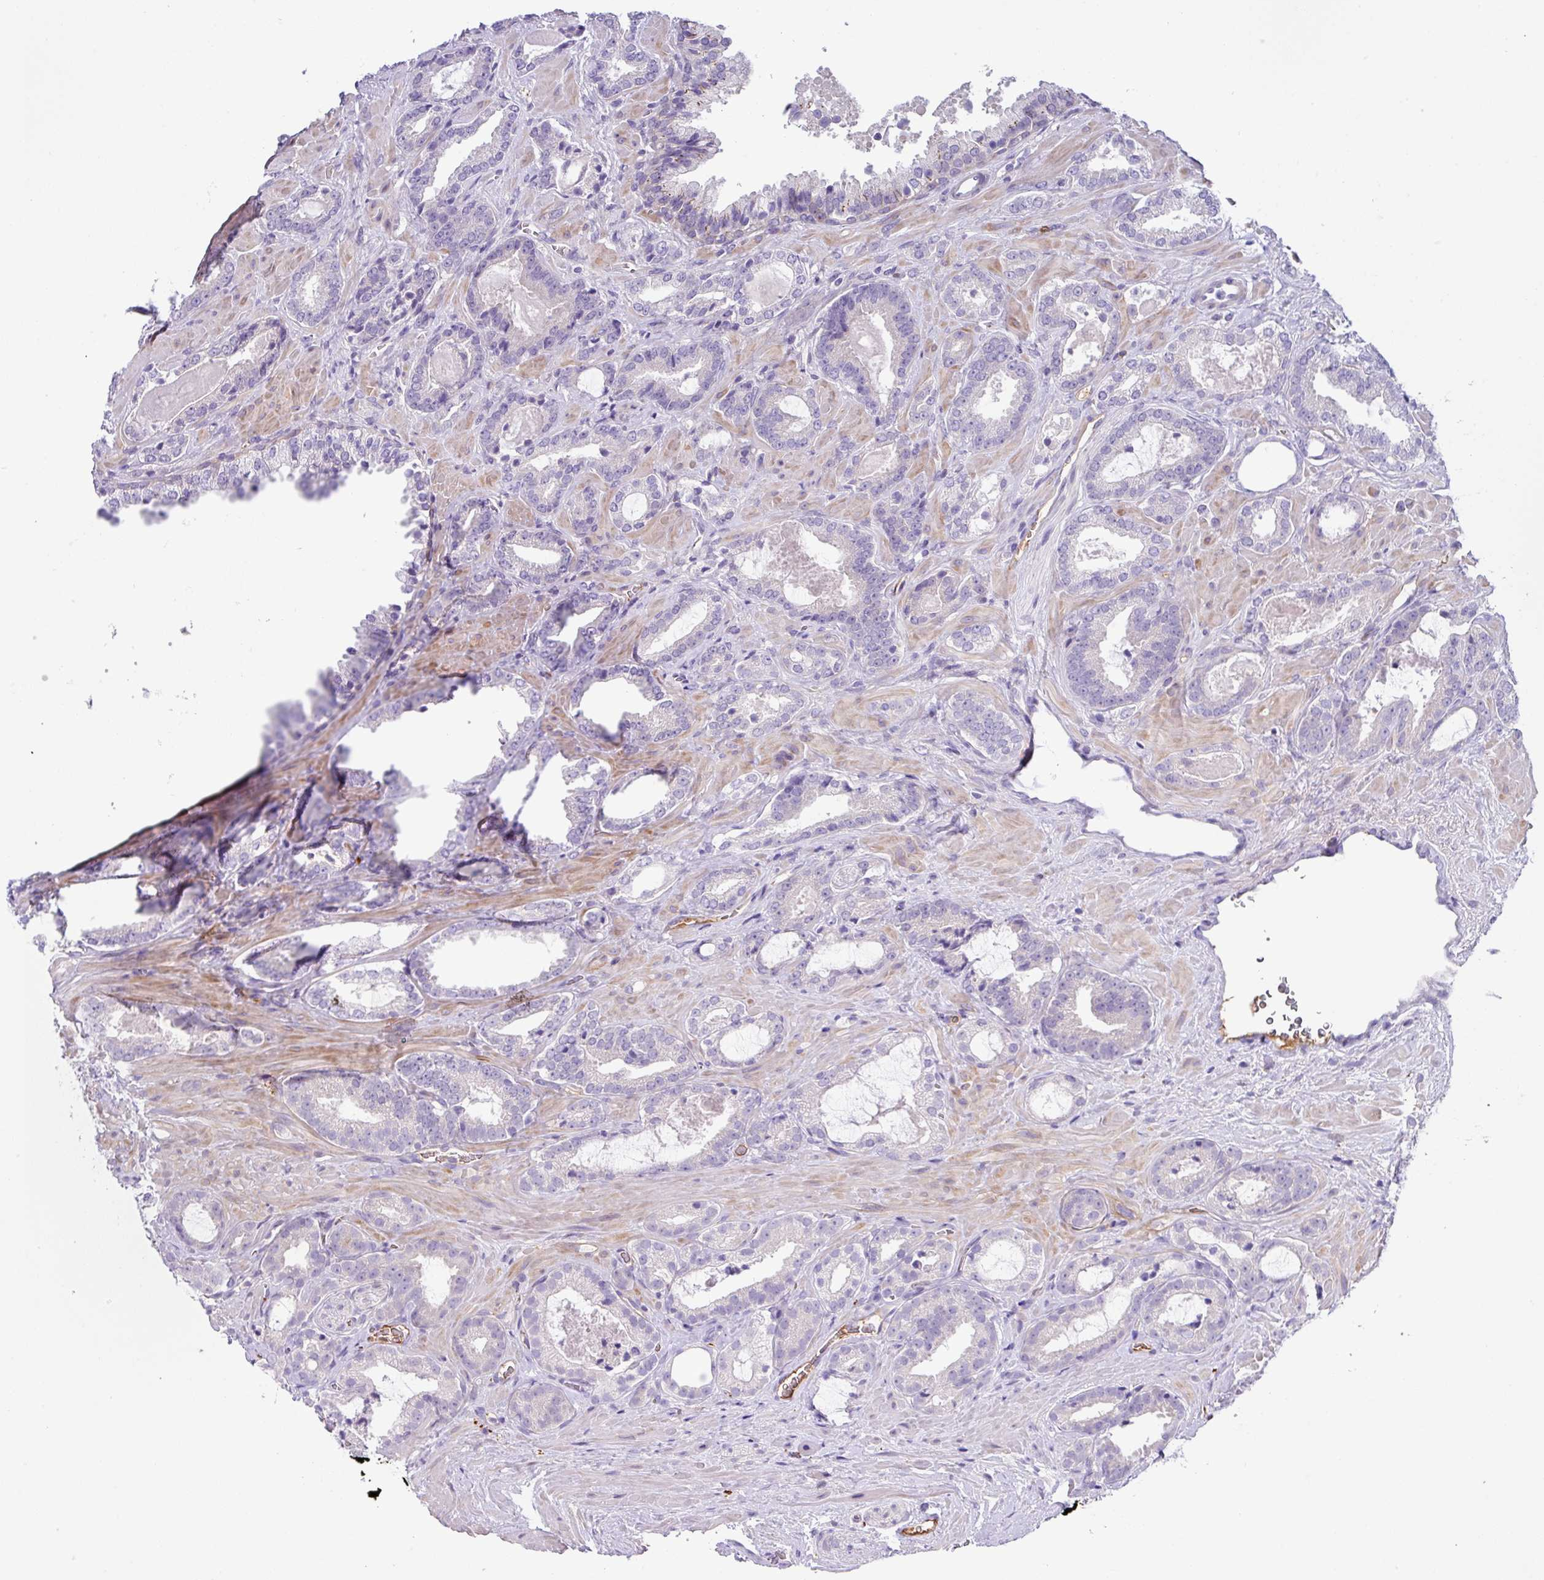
{"staining": {"intensity": "negative", "quantity": "none", "location": "none"}, "tissue": "prostate cancer", "cell_type": "Tumor cells", "image_type": "cancer", "snomed": [{"axis": "morphology", "description": "Adenocarcinoma, Low grade"}, {"axis": "topography", "description": "Prostate"}], "caption": "Immunohistochemical staining of prostate low-grade adenocarcinoma reveals no significant staining in tumor cells. (Brightfield microscopy of DAB immunohistochemistry (IHC) at high magnification).", "gene": "DNAL1", "patient": {"sex": "male", "age": 62}}